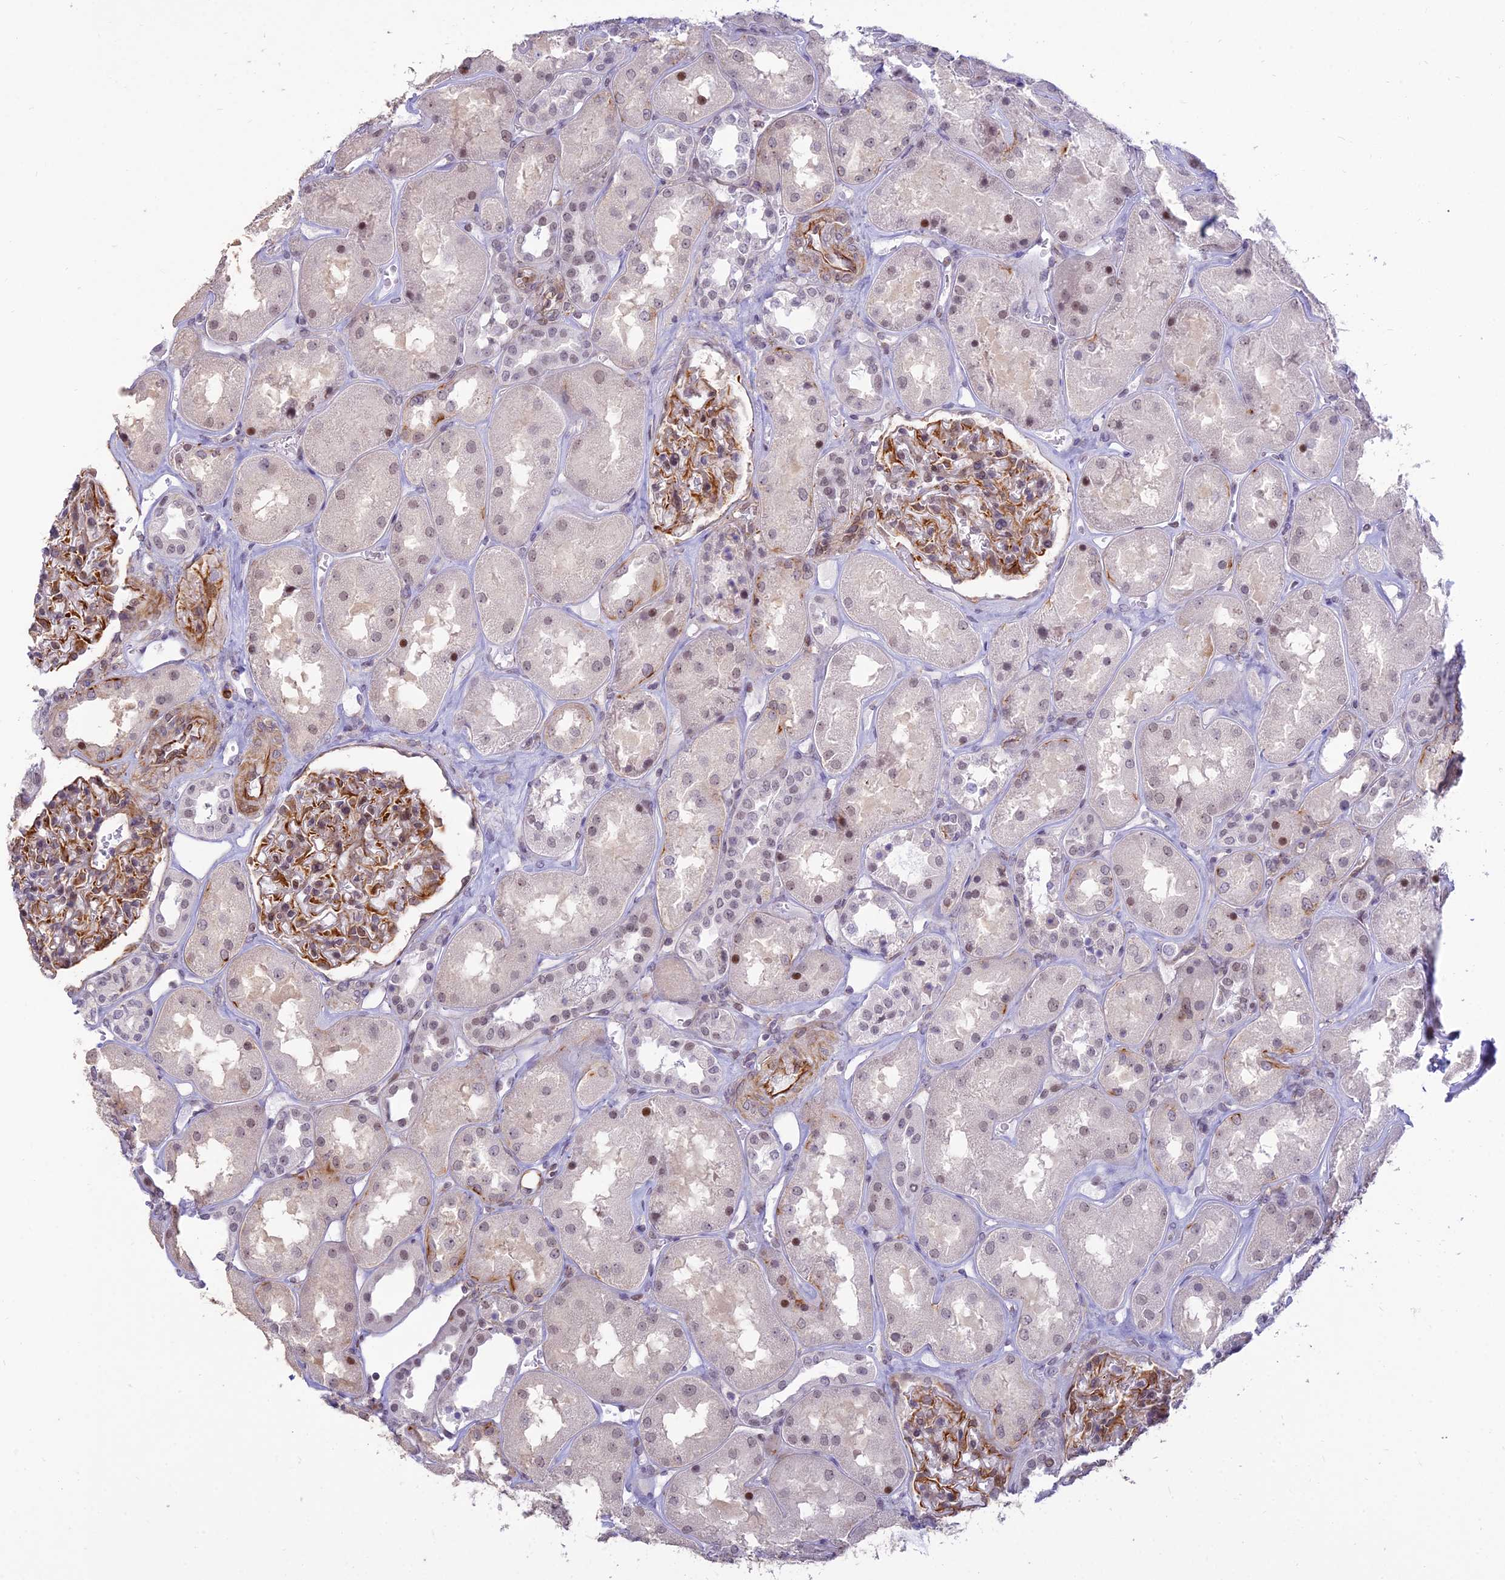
{"staining": {"intensity": "moderate", "quantity": "25%-75%", "location": "cytoplasmic/membranous"}, "tissue": "kidney", "cell_type": "Cells in glomeruli", "image_type": "normal", "snomed": [{"axis": "morphology", "description": "Normal tissue, NOS"}, {"axis": "topography", "description": "Kidney"}], "caption": "Immunohistochemical staining of benign kidney reveals medium levels of moderate cytoplasmic/membranous positivity in about 25%-75% of cells in glomeruli. Nuclei are stained in blue.", "gene": "SAPCD2", "patient": {"sex": "male", "age": 70}}